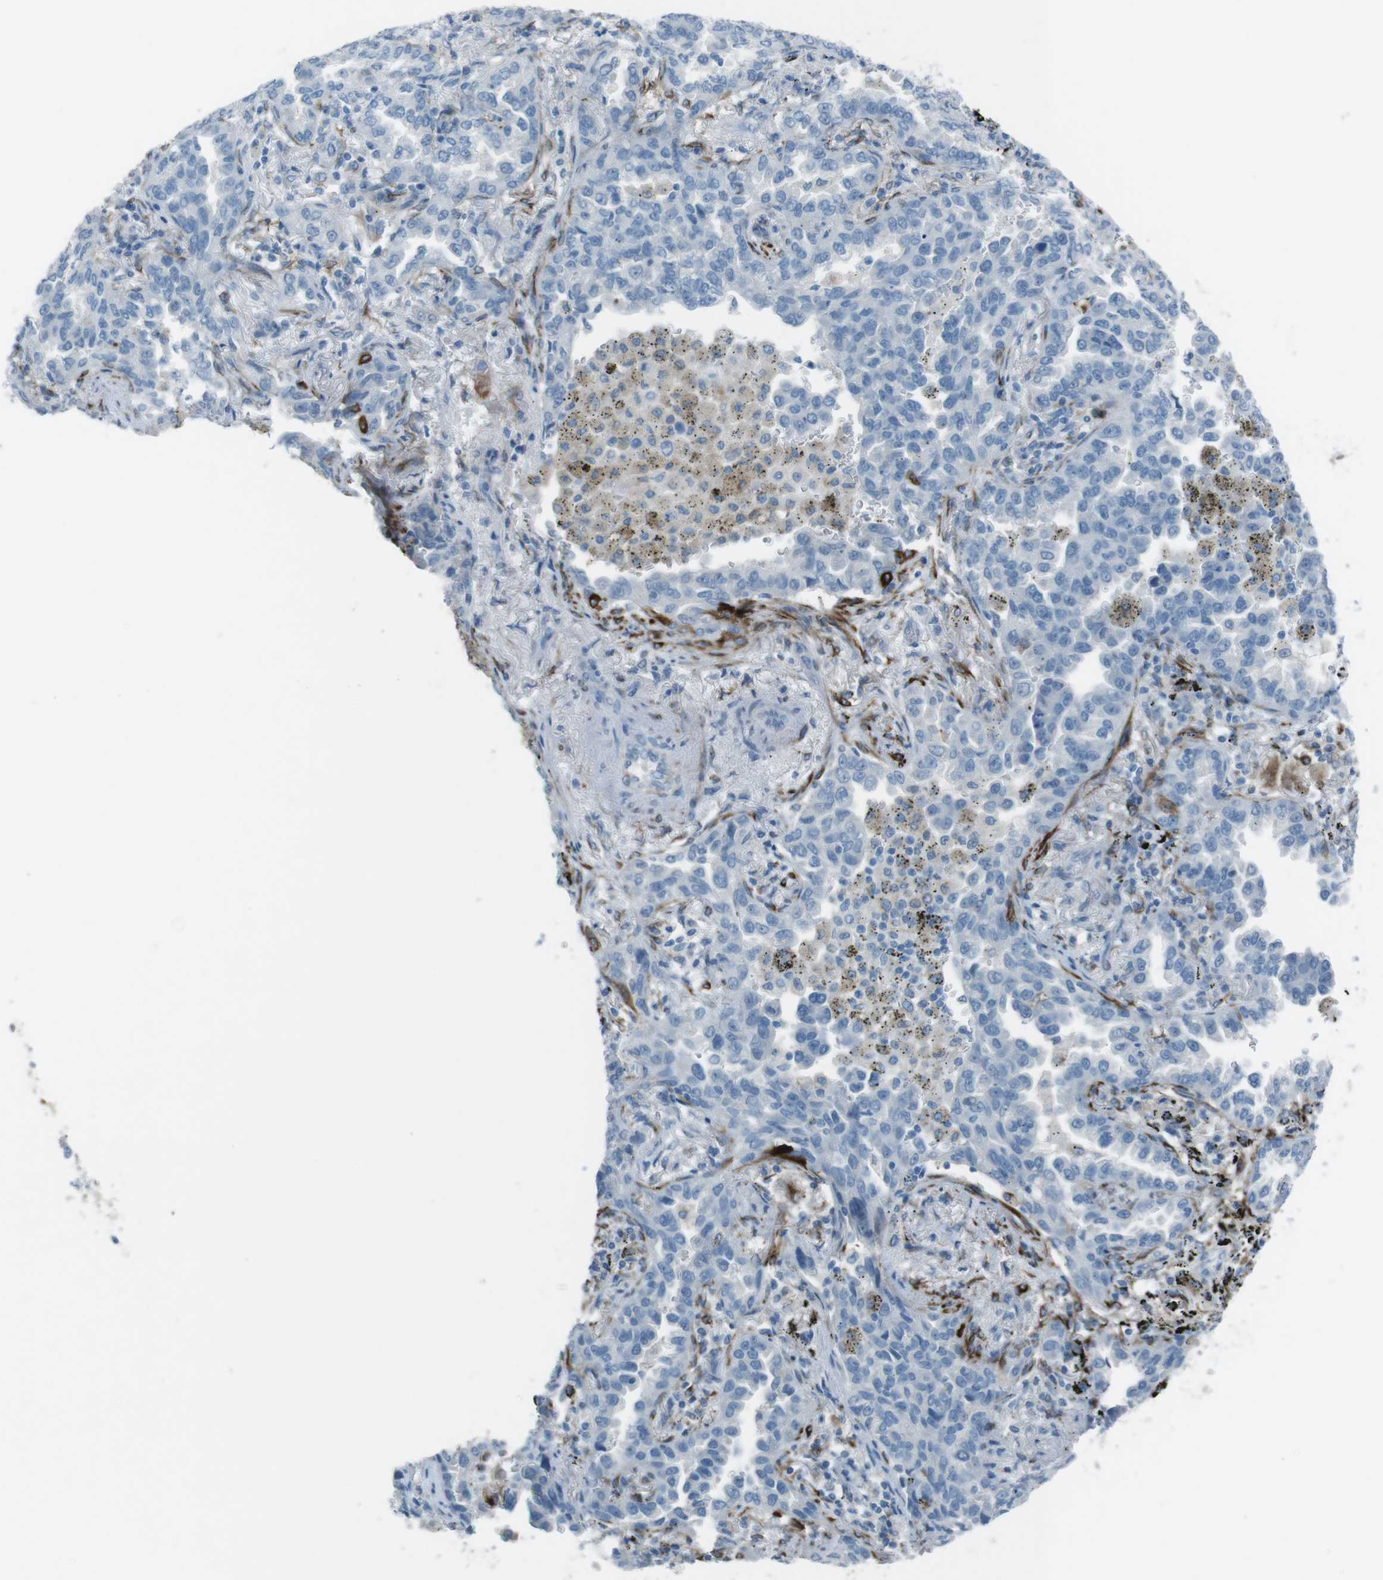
{"staining": {"intensity": "negative", "quantity": "none", "location": "none"}, "tissue": "lung cancer", "cell_type": "Tumor cells", "image_type": "cancer", "snomed": [{"axis": "morphology", "description": "Normal tissue, NOS"}, {"axis": "morphology", "description": "Adenocarcinoma, NOS"}, {"axis": "topography", "description": "Lung"}], "caption": "Immunohistochemistry of human lung cancer shows no expression in tumor cells.", "gene": "TUBB2A", "patient": {"sex": "male", "age": 59}}